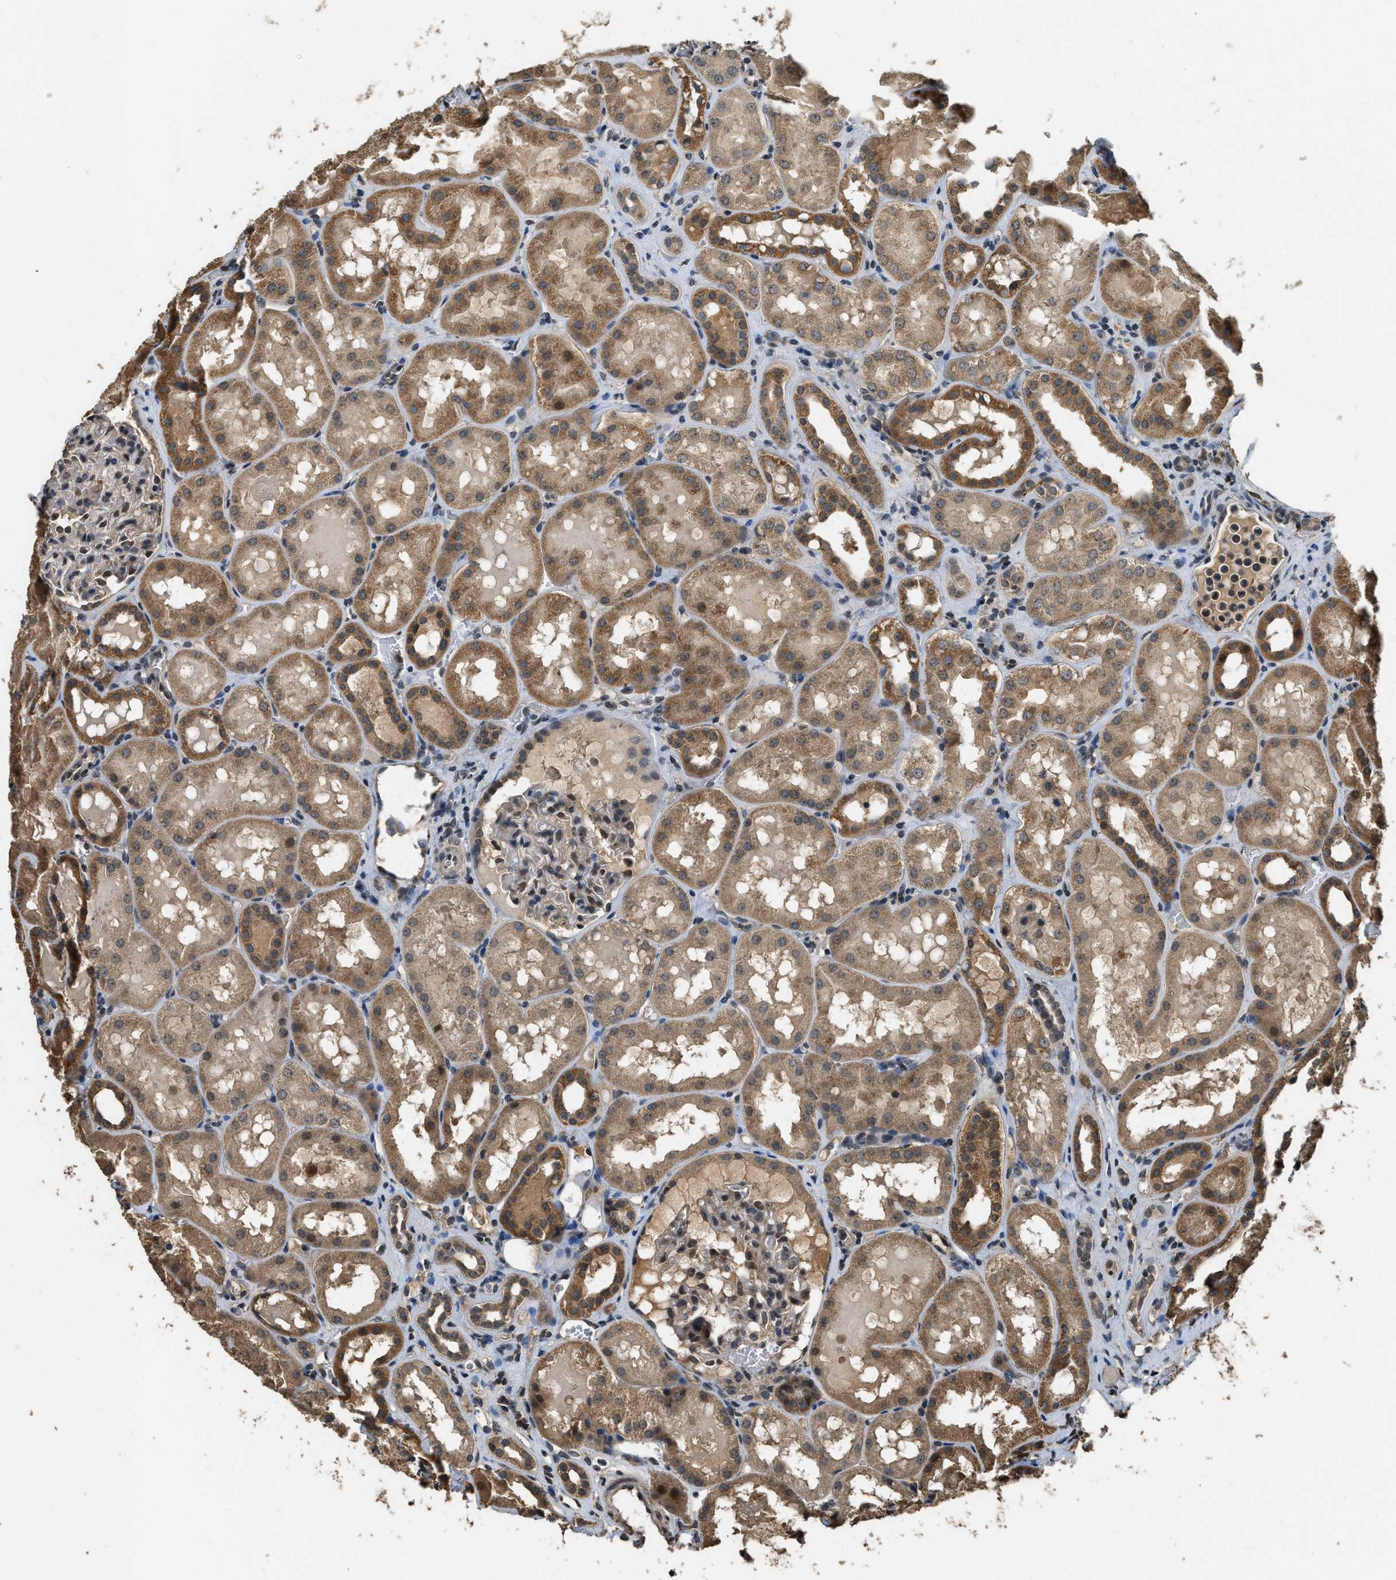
{"staining": {"intensity": "weak", "quantity": ">75%", "location": "cytoplasmic/membranous"}, "tissue": "kidney", "cell_type": "Cells in glomeruli", "image_type": "normal", "snomed": [{"axis": "morphology", "description": "Normal tissue, NOS"}, {"axis": "topography", "description": "Kidney"}, {"axis": "topography", "description": "Urinary bladder"}], "caption": "Cells in glomeruli show low levels of weak cytoplasmic/membranous positivity in about >75% of cells in normal human kidney.", "gene": "DENND6B", "patient": {"sex": "male", "age": 16}}